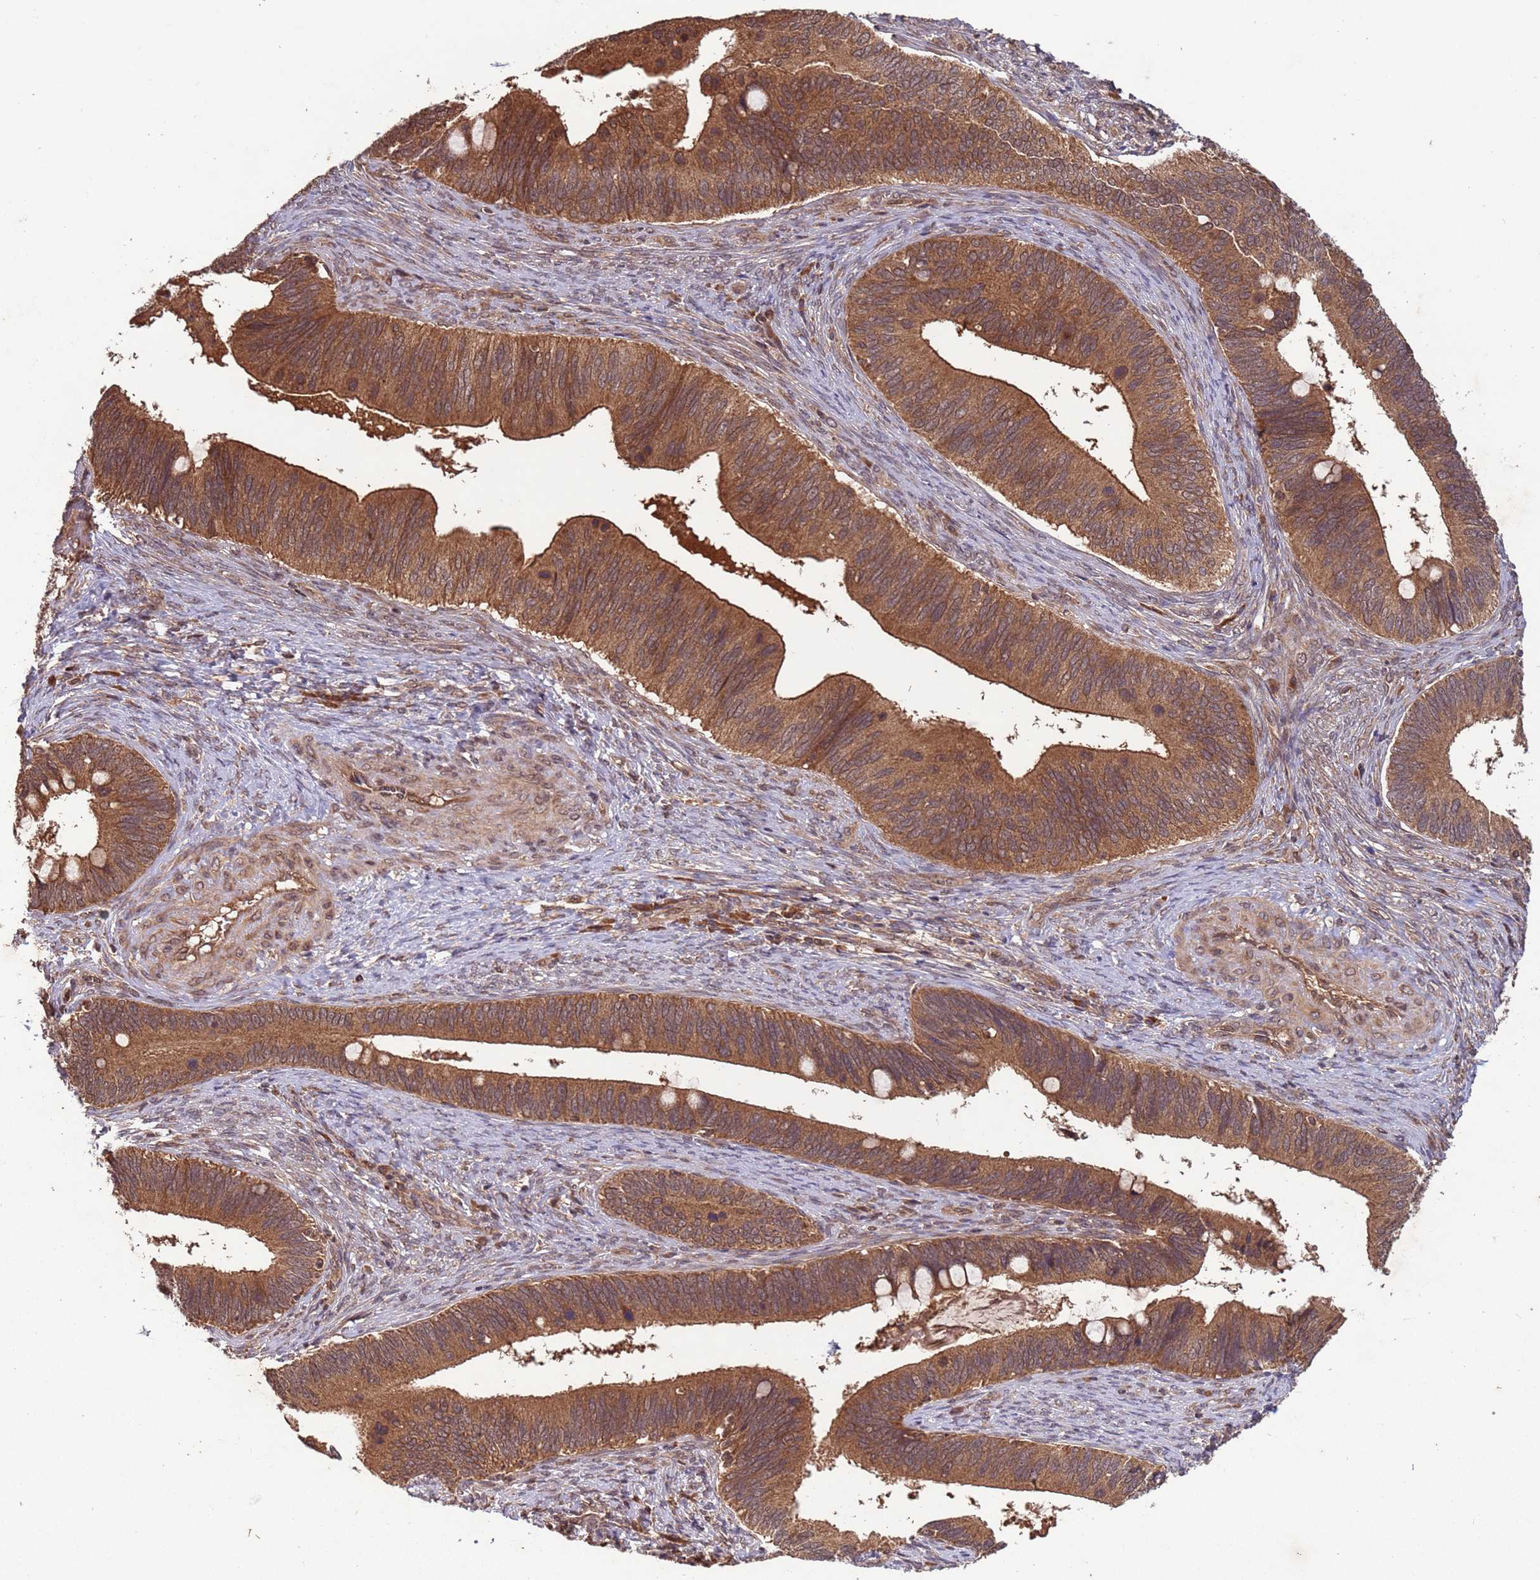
{"staining": {"intensity": "moderate", "quantity": ">75%", "location": "cytoplasmic/membranous"}, "tissue": "cervical cancer", "cell_type": "Tumor cells", "image_type": "cancer", "snomed": [{"axis": "morphology", "description": "Adenocarcinoma, NOS"}, {"axis": "topography", "description": "Cervix"}], "caption": "Protein analysis of cervical cancer tissue reveals moderate cytoplasmic/membranous staining in approximately >75% of tumor cells.", "gene": "ERI1", "patient": {"sex": "female", "age": 42}}